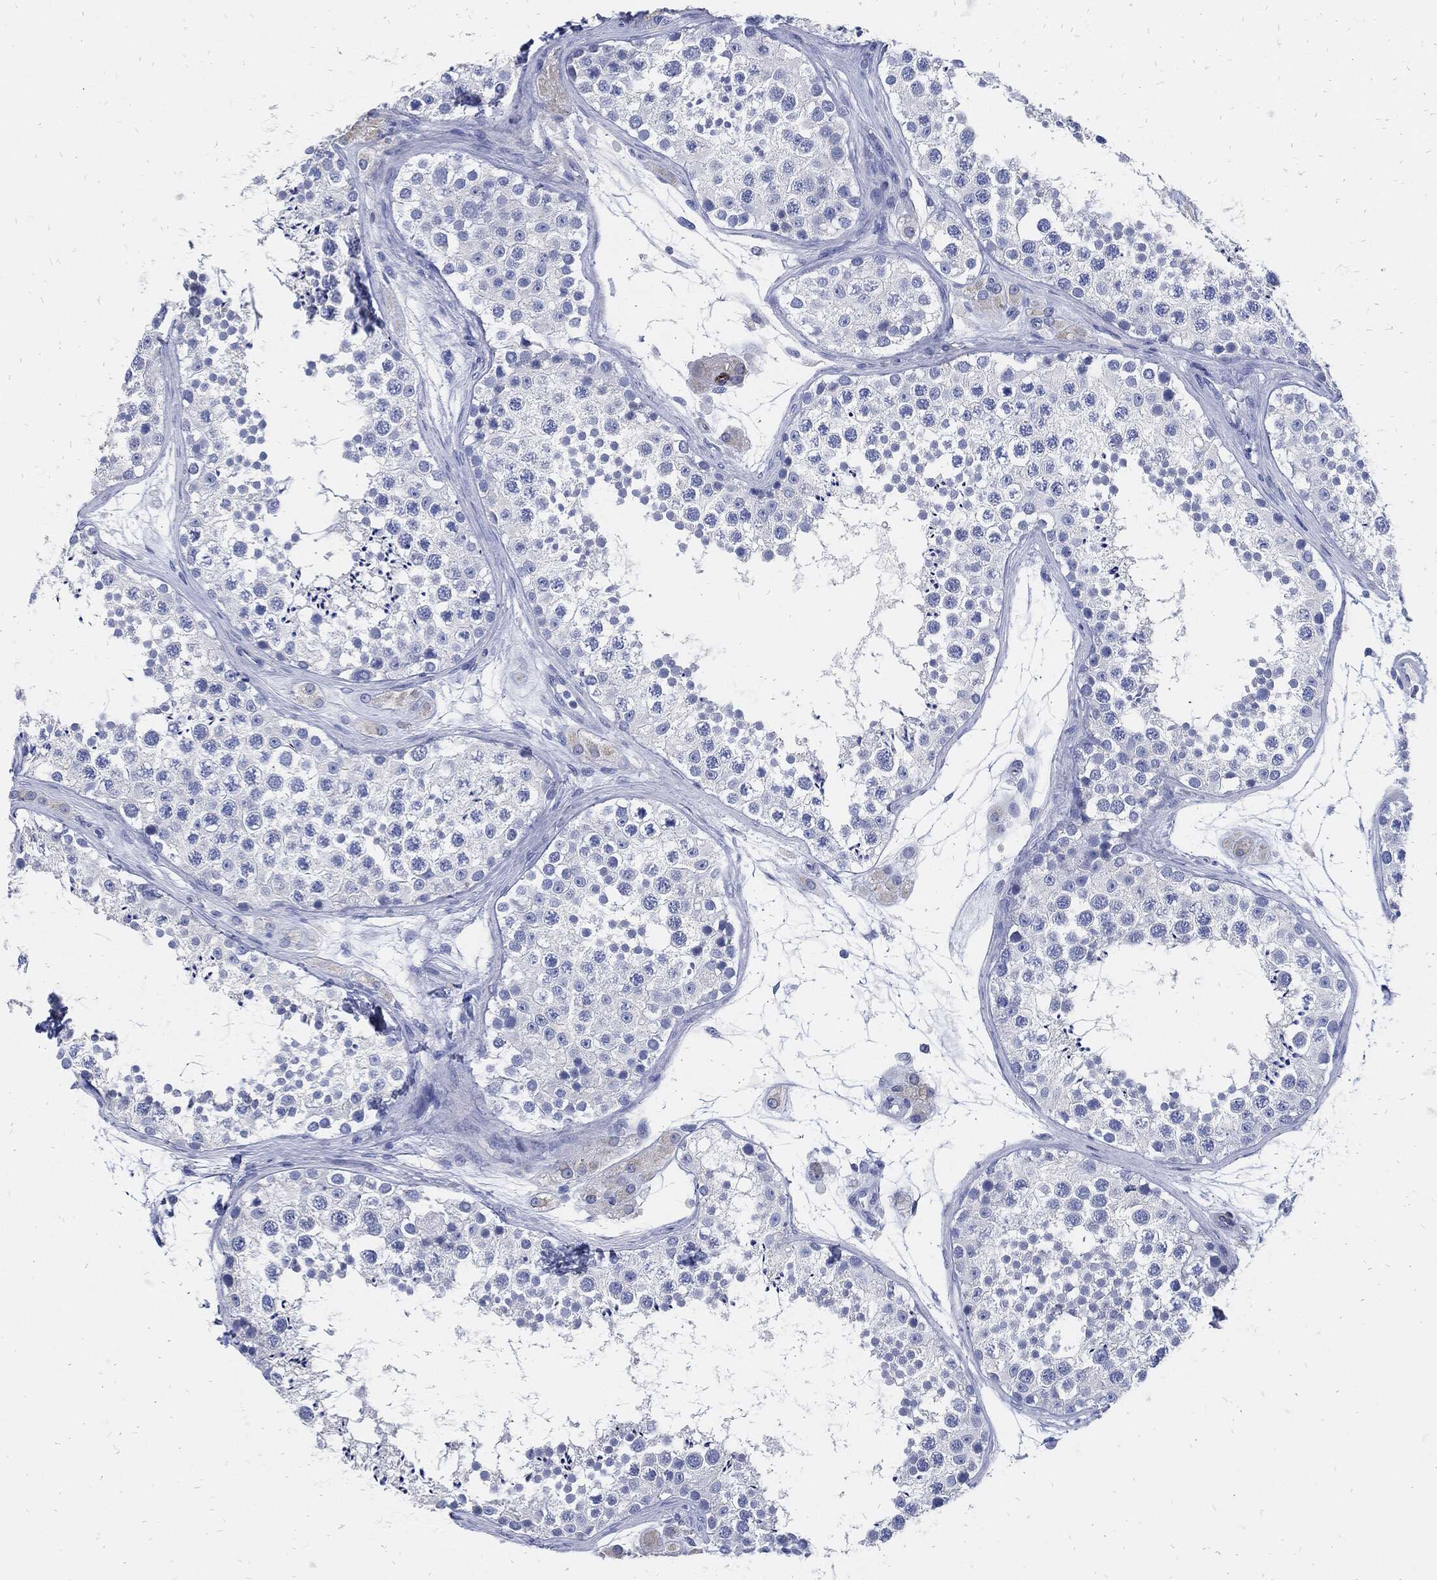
{"staining": {"intensity": "negative", "quantity": "none", "location": "none"}, "tissue": "testis", "cell_type": "Cells in seminiferous ducts", "image_type": "normal", "snomed": [{"axis": "morphology", "description": "Normal tissue, NOS"}, {"axis": "topography", "description": "Testis"}], "caption": "IHC of unremarkable human testis demonstrates no positivity in cells in seminiferous ducts.", "gene": "FABP4", "patient": {"sex": "male", "age": 41}}